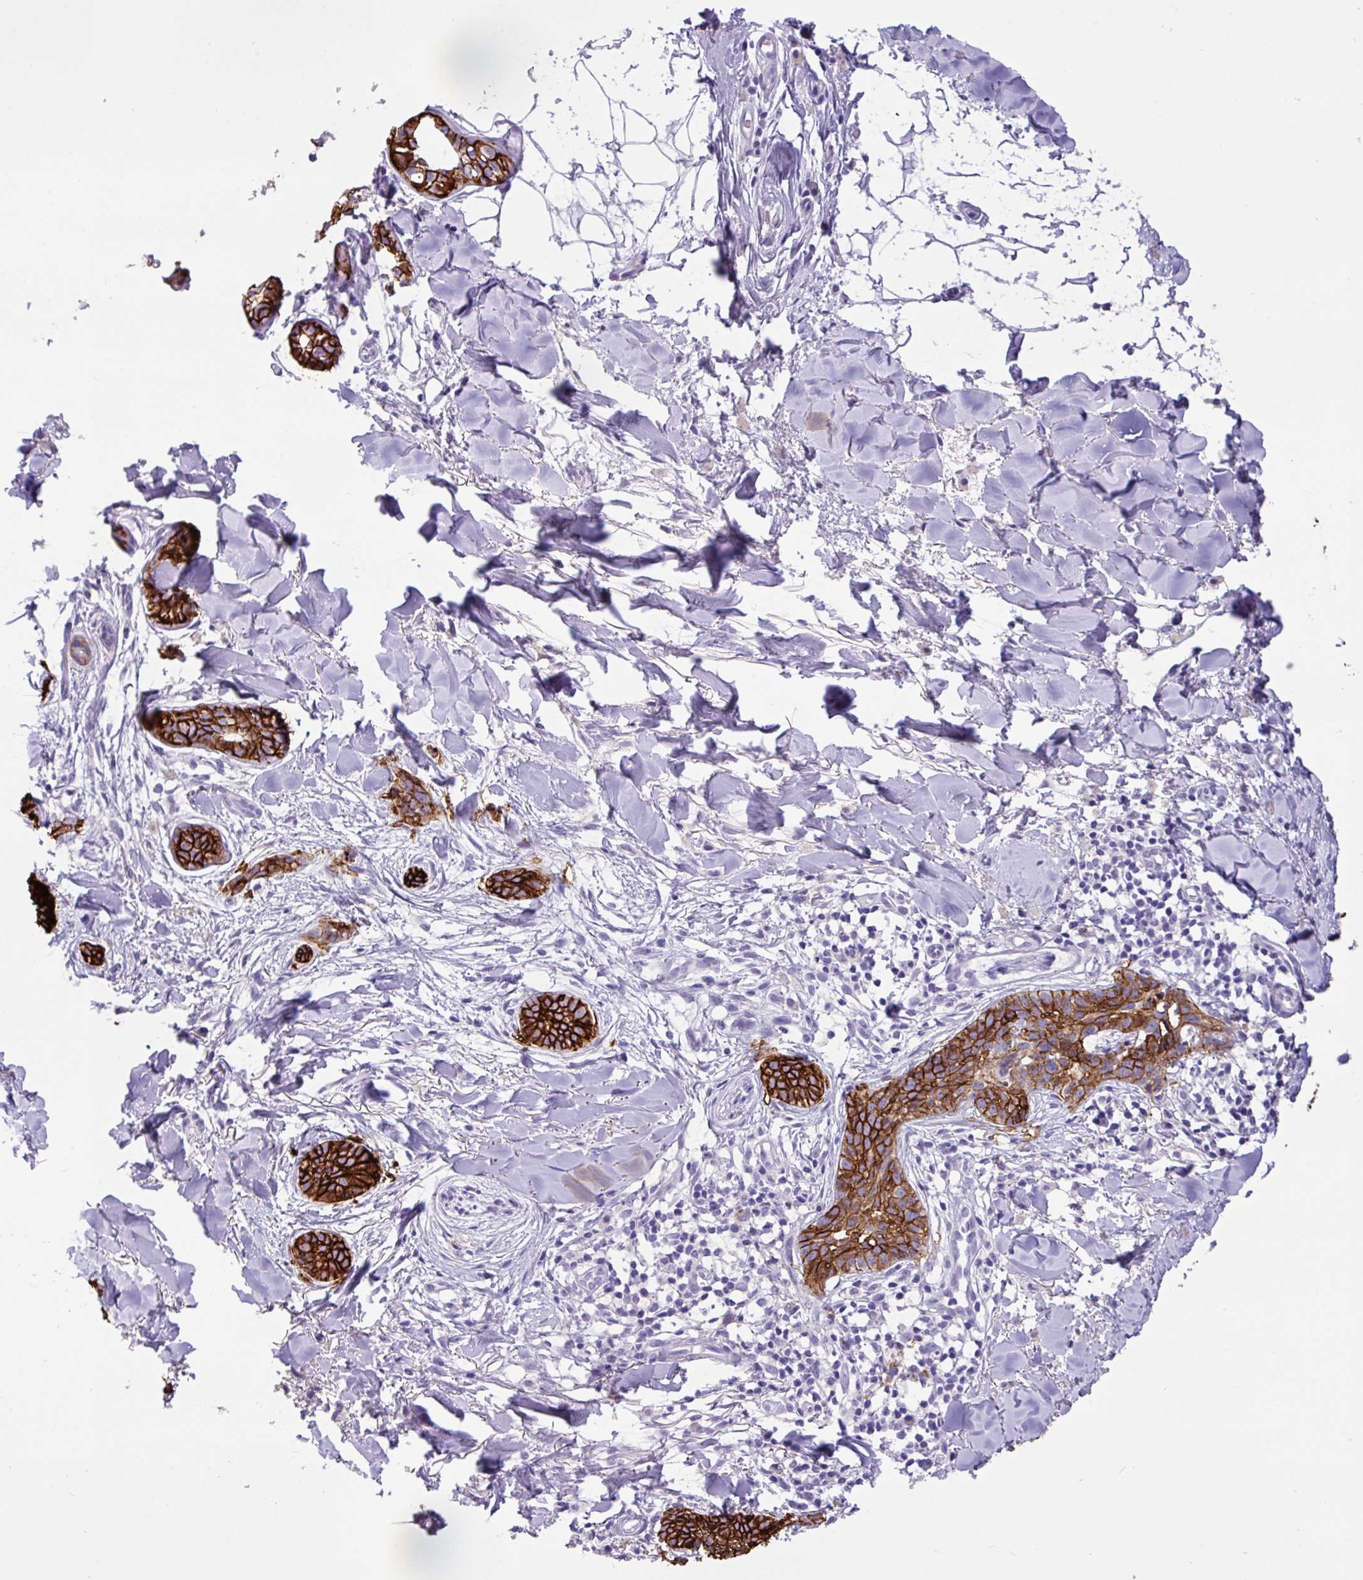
{"staining": {"intensity": "strong", "quantity": ">75%", "location": "cytoplasmic/membranous"}, "tissue": "skin cancer", "cell_type": "Tumor cells", "image_type": "cancer", "snomed": [{"axis": "morphology", "description": "Basal cell carcinoma"}, {"axis": "topography", "description": "Skin"}], "caption": "Skin cancer tissue exhibits strong cytoplasmic/membranous staining in approximately >75% of tumor cells, visualized by immunohistochemistry.", "gene": "EPCAM", "patient": {"sex": "male", "age": 52}}